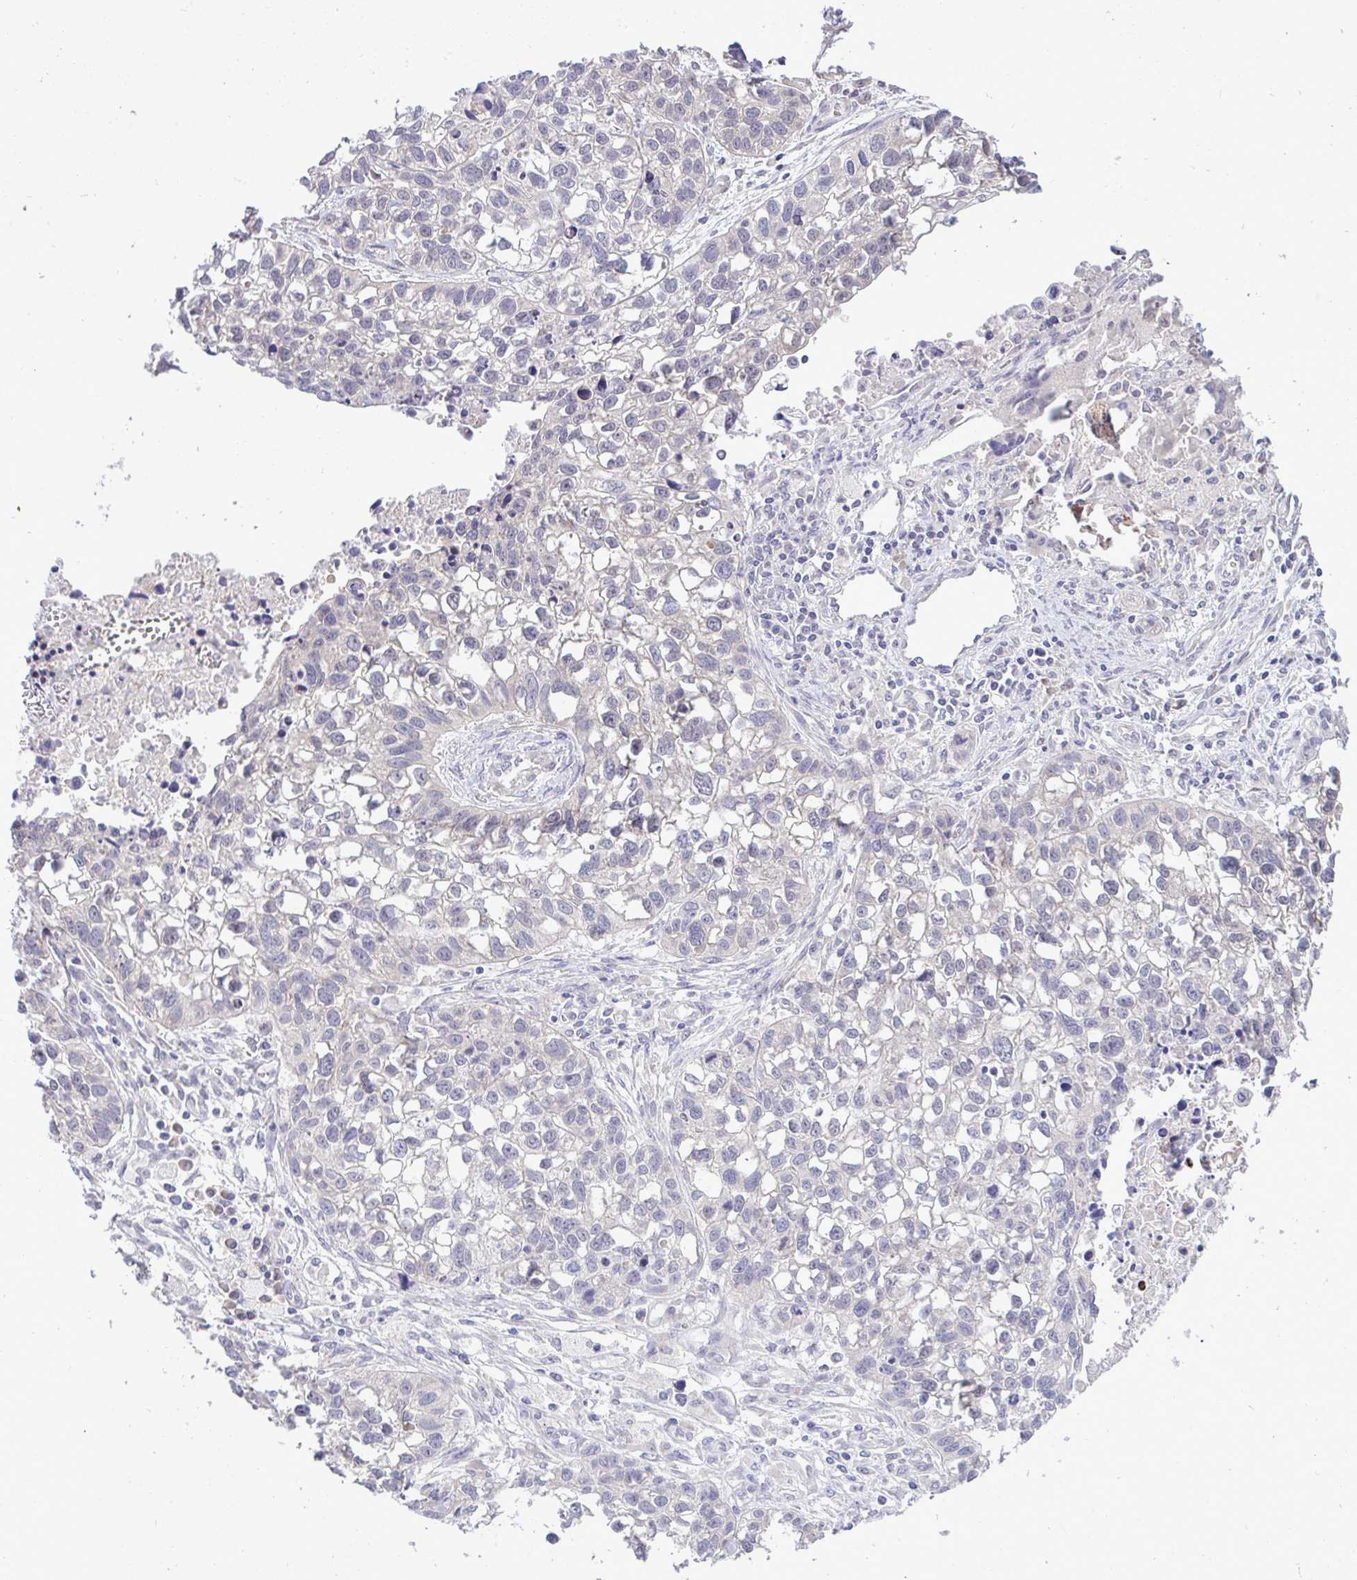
{"staining": {"intensity": "negative", "quantity": "none", "location": "none"}, "tissue": "lung cancer", "cell_type": "Tumor cells", "image_type": "cancer", "snomed": [{"axis": "morphology", "description": "Squamous cell carcinoma, NOS"}, {"axis": "topography", "description": "Lung"}], "caption": "A micrograph of human lung cancer (squamous cell carcinoma) is negative for staining in tumor cells.", "gene": "TMEM41A", "patient": {"sex": "male", "age": 74}}